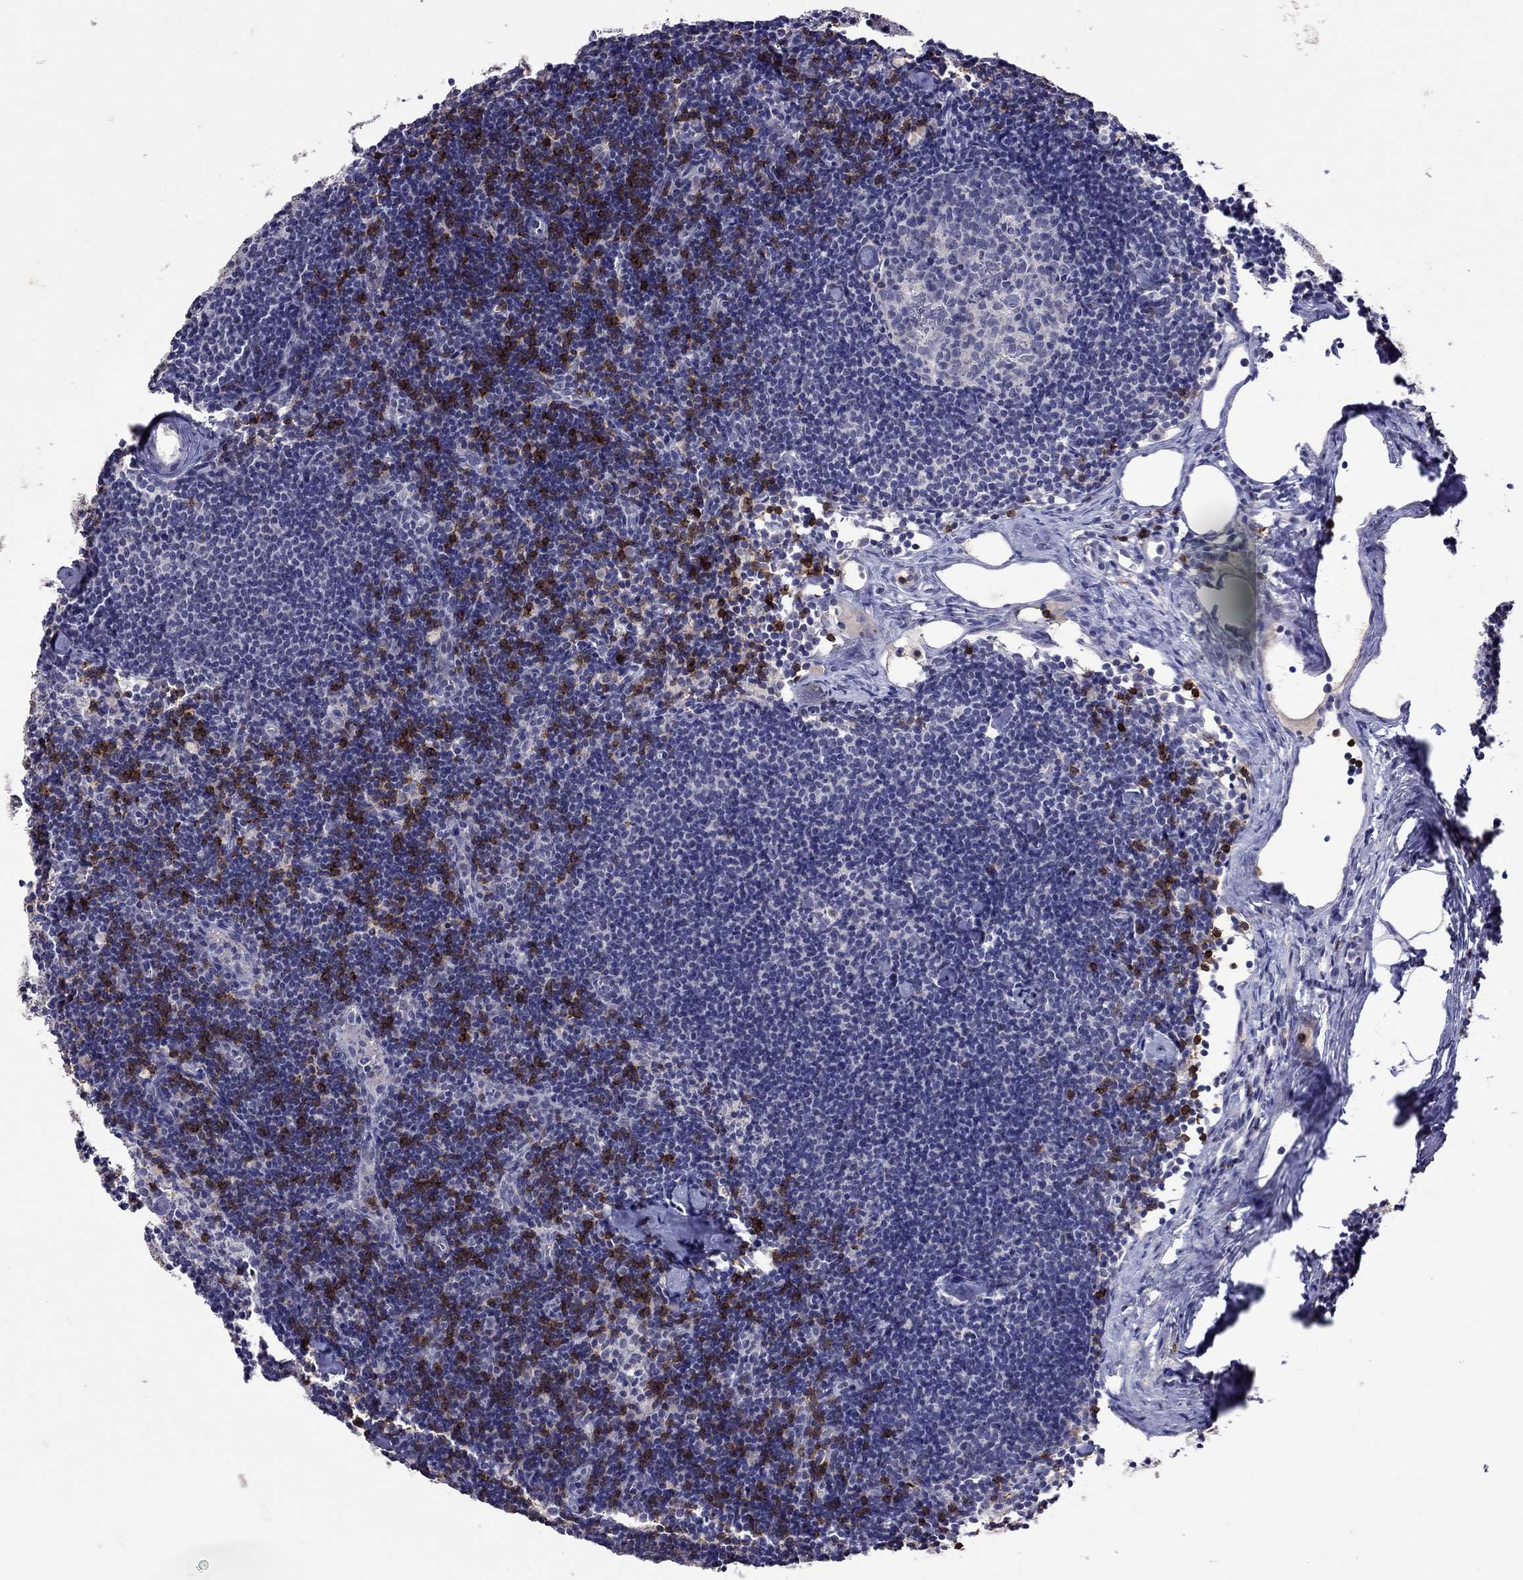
{"staining": {"intensity": "strong", "quantity": "<25%", "location": "cytoplasmic/membranous"}, "tissue": "lymph node", "cell_type": "Germinal center cells", "image_type": "normal", "snomed": [{"axis": "morphology", "description": "Normal tissue, NOS"}, {"axis": "topography", "description": "Lymph node"}], "caption": "Normal lymph node reveals strong cytoplasmic/membranous expression in about <25% of germinal center cells, visualized by immunohistochemistry.", "gene": "CD8B", "patient": {"sex": "female", "age": 42}}